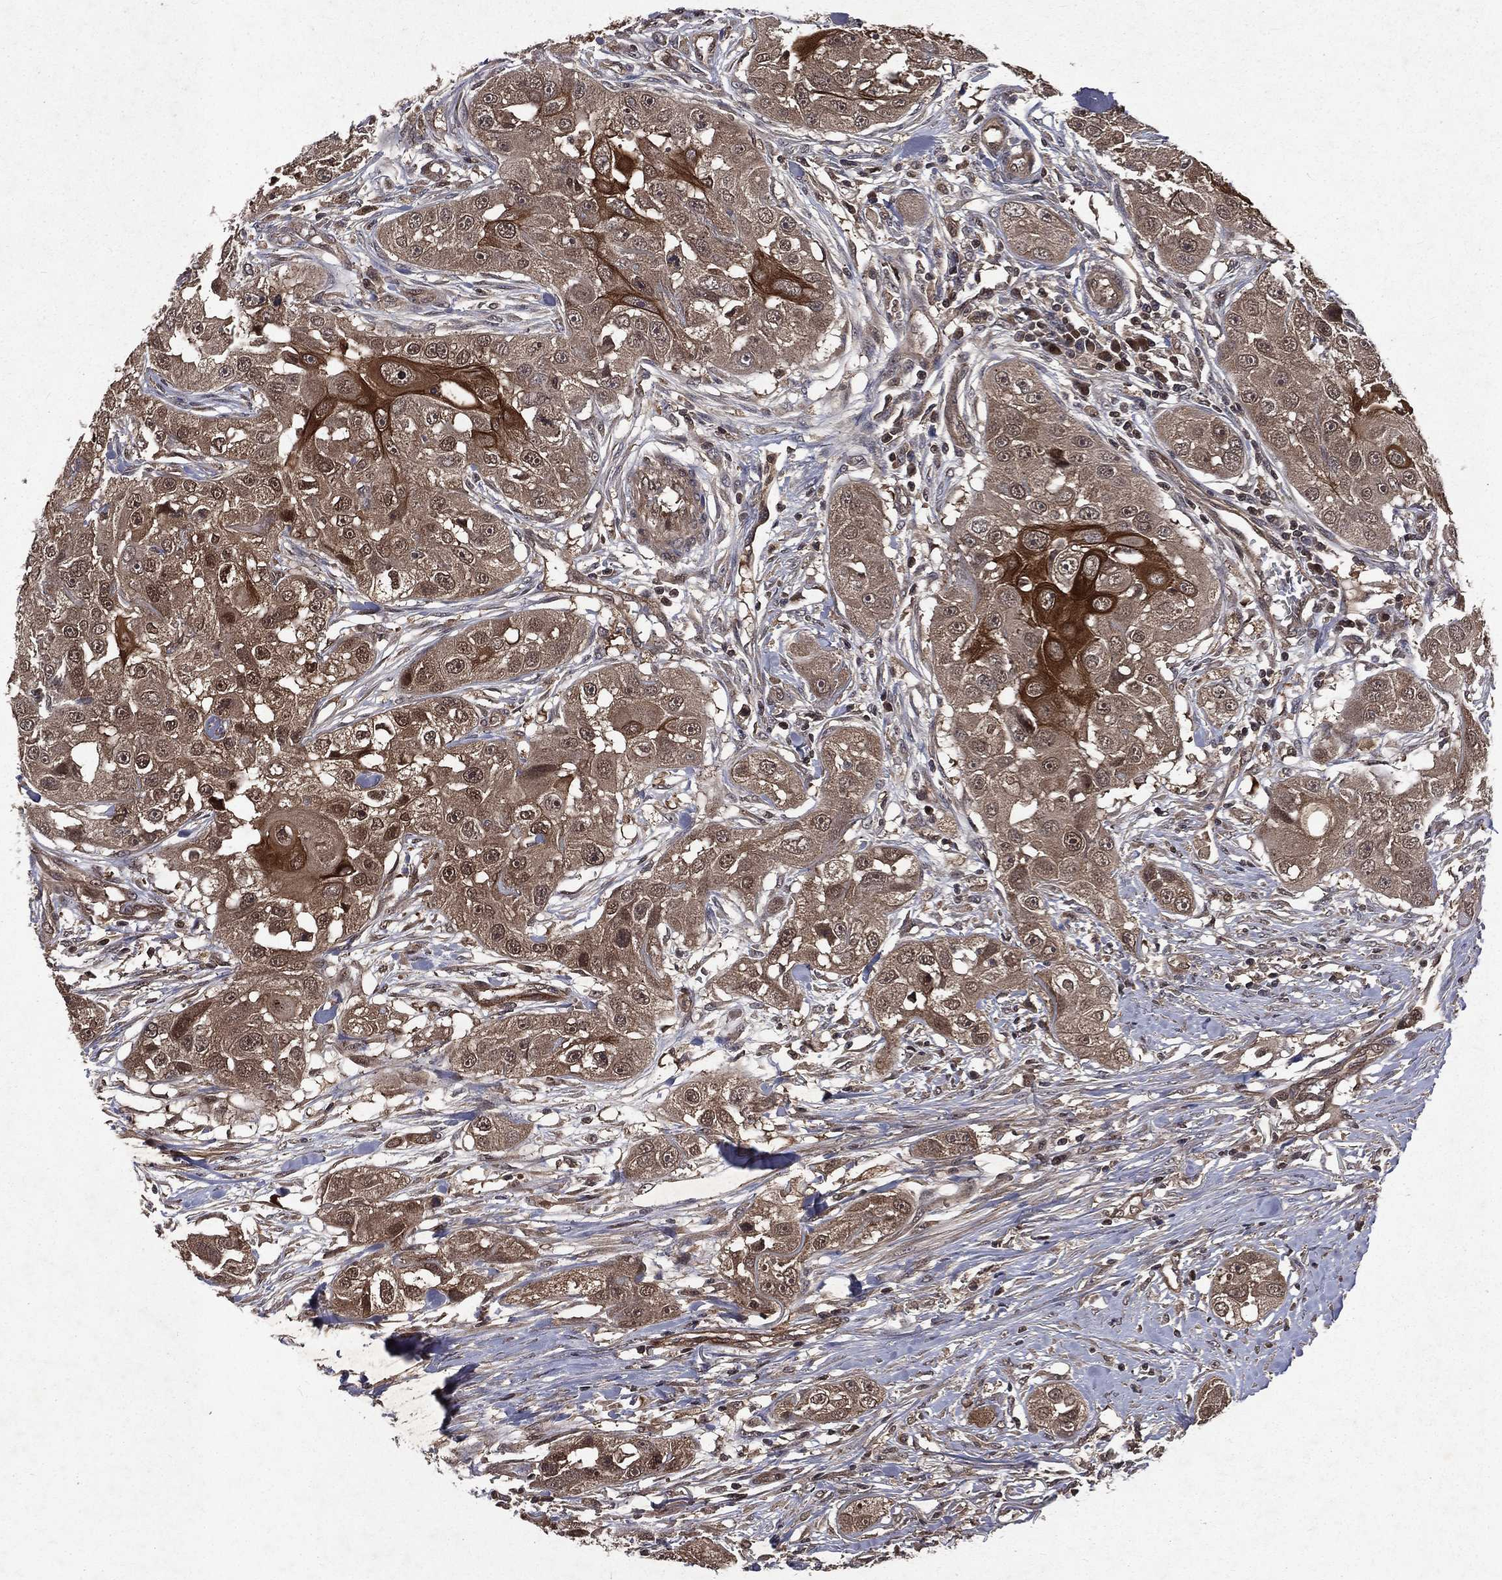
{"staining": {"intensity": "moderate", "quantity": "25%-75%", "location": "cytoplasmic/membranous"}, "tissue": "head and neck cancer", "cell_type": "Tumor cells", "image_type": "cancer", "snomed": [{"axis": "morphology", "description": "Squamous cell carcinoma, NOS"}, {"axis": "topography", "description": "Head-Neck"}], "caption": "This histopathology image displays immunohistochemistry (IHC) staining of human head and neck cancer (squamous cell carcinoma), with medium moderate cytoplasmic/membranous staining in about 25%-75% of tumor cells.", "gene": "FGD1", "patient": {"sex": "male", "age": 51}}